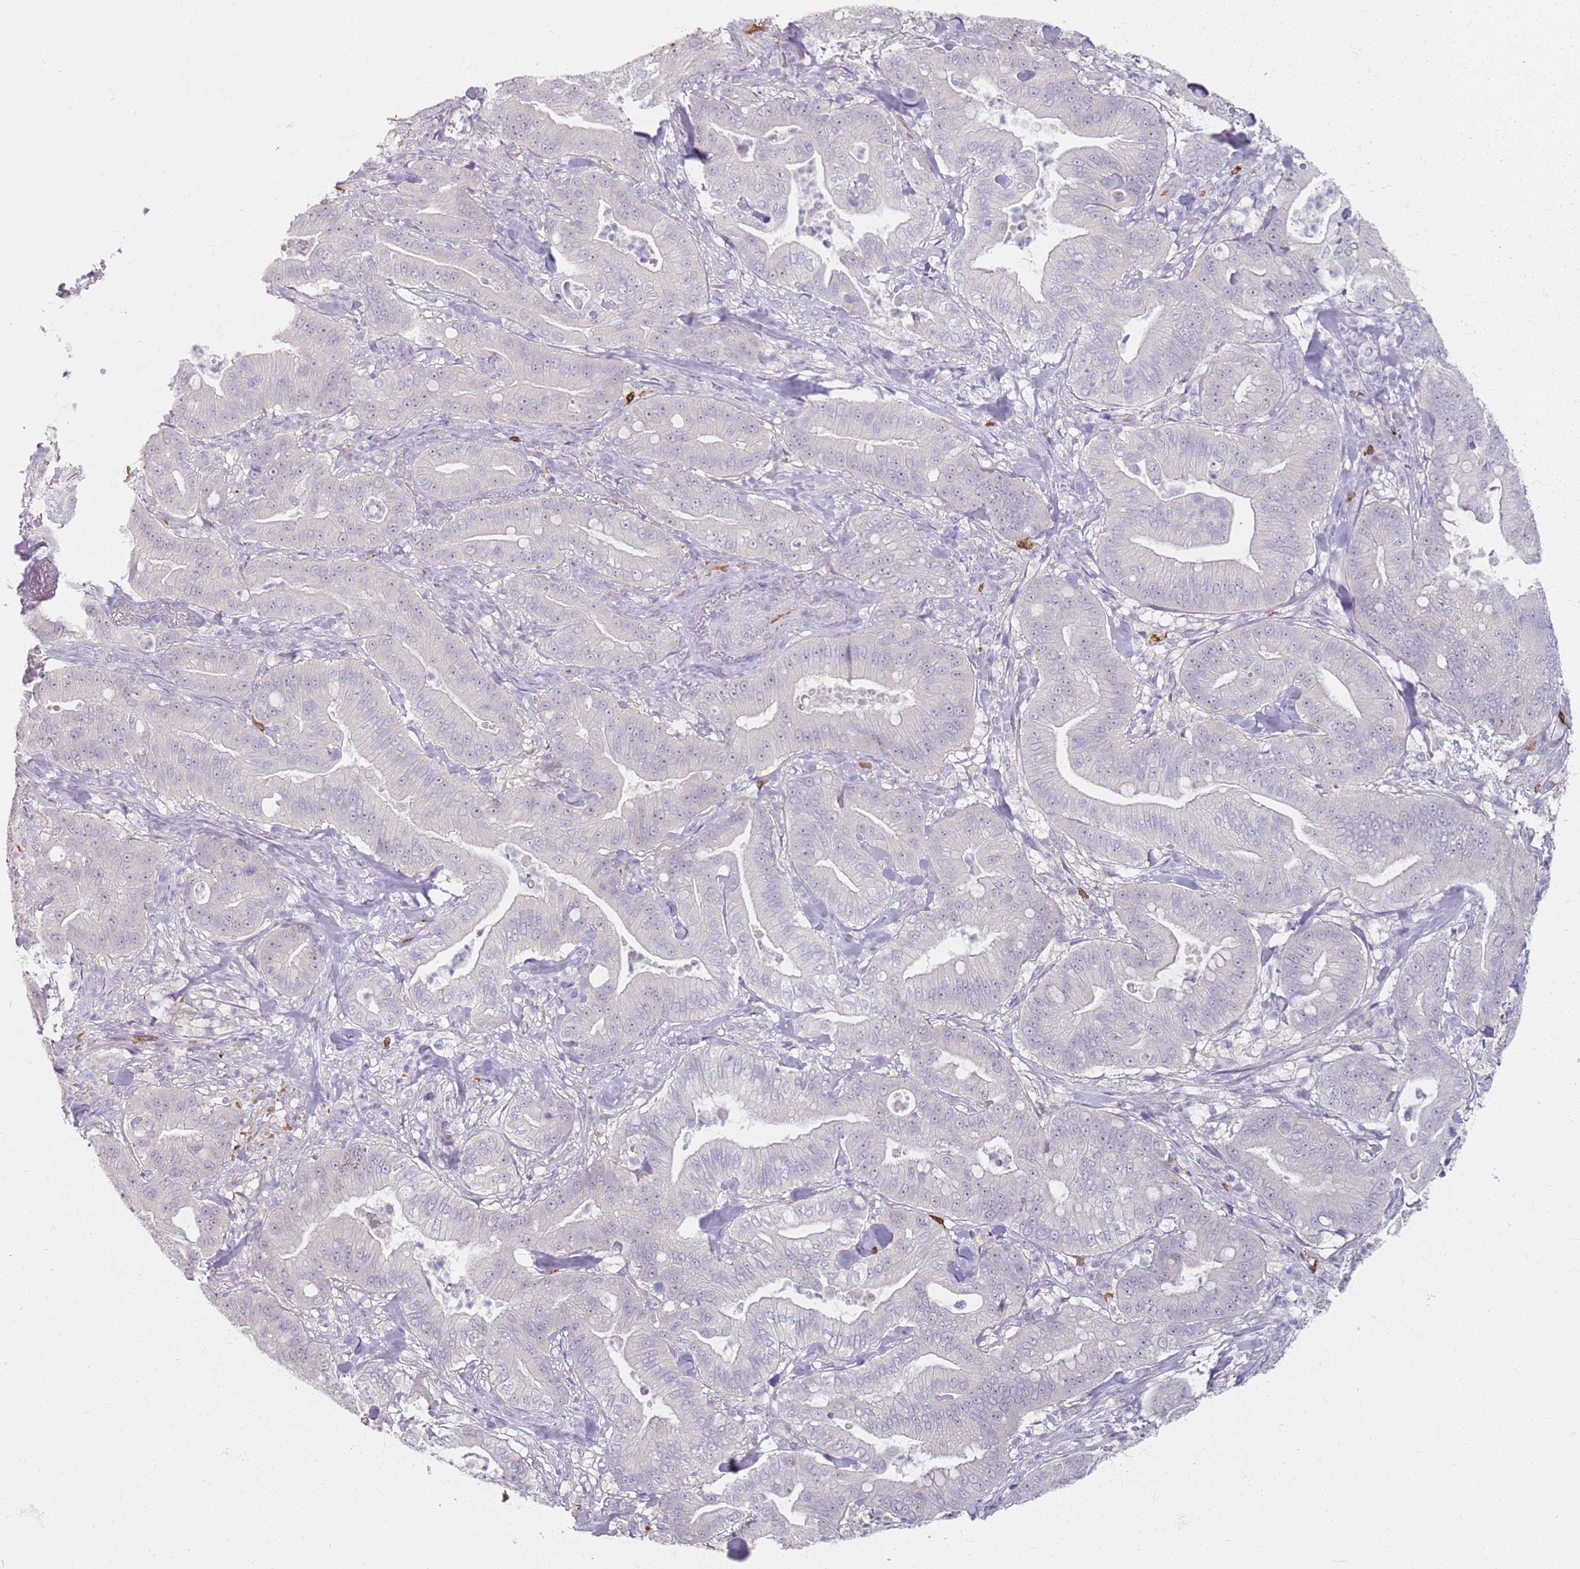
{"staining": {"intensity": "negative", "quantity": "none", "location": "none"}, "tissue": "pancreatic cancer", "cell_type": "Tumor cells", "image_type": "cancer", "snomed": [{"axis": "morphology", "description": "Adenocarcinoma, NOS"}, {"axis": "topography", "description": "Pancreas"}], "caption": "Immunohistochemistry (IHC) micrograph of human adenocarcinoma (pancreatic) stained for a protein (brown), which exhibits no staining in tumor cells.", "gene": "CD40LG", "patient": {"sex": "male", "age": 71}}